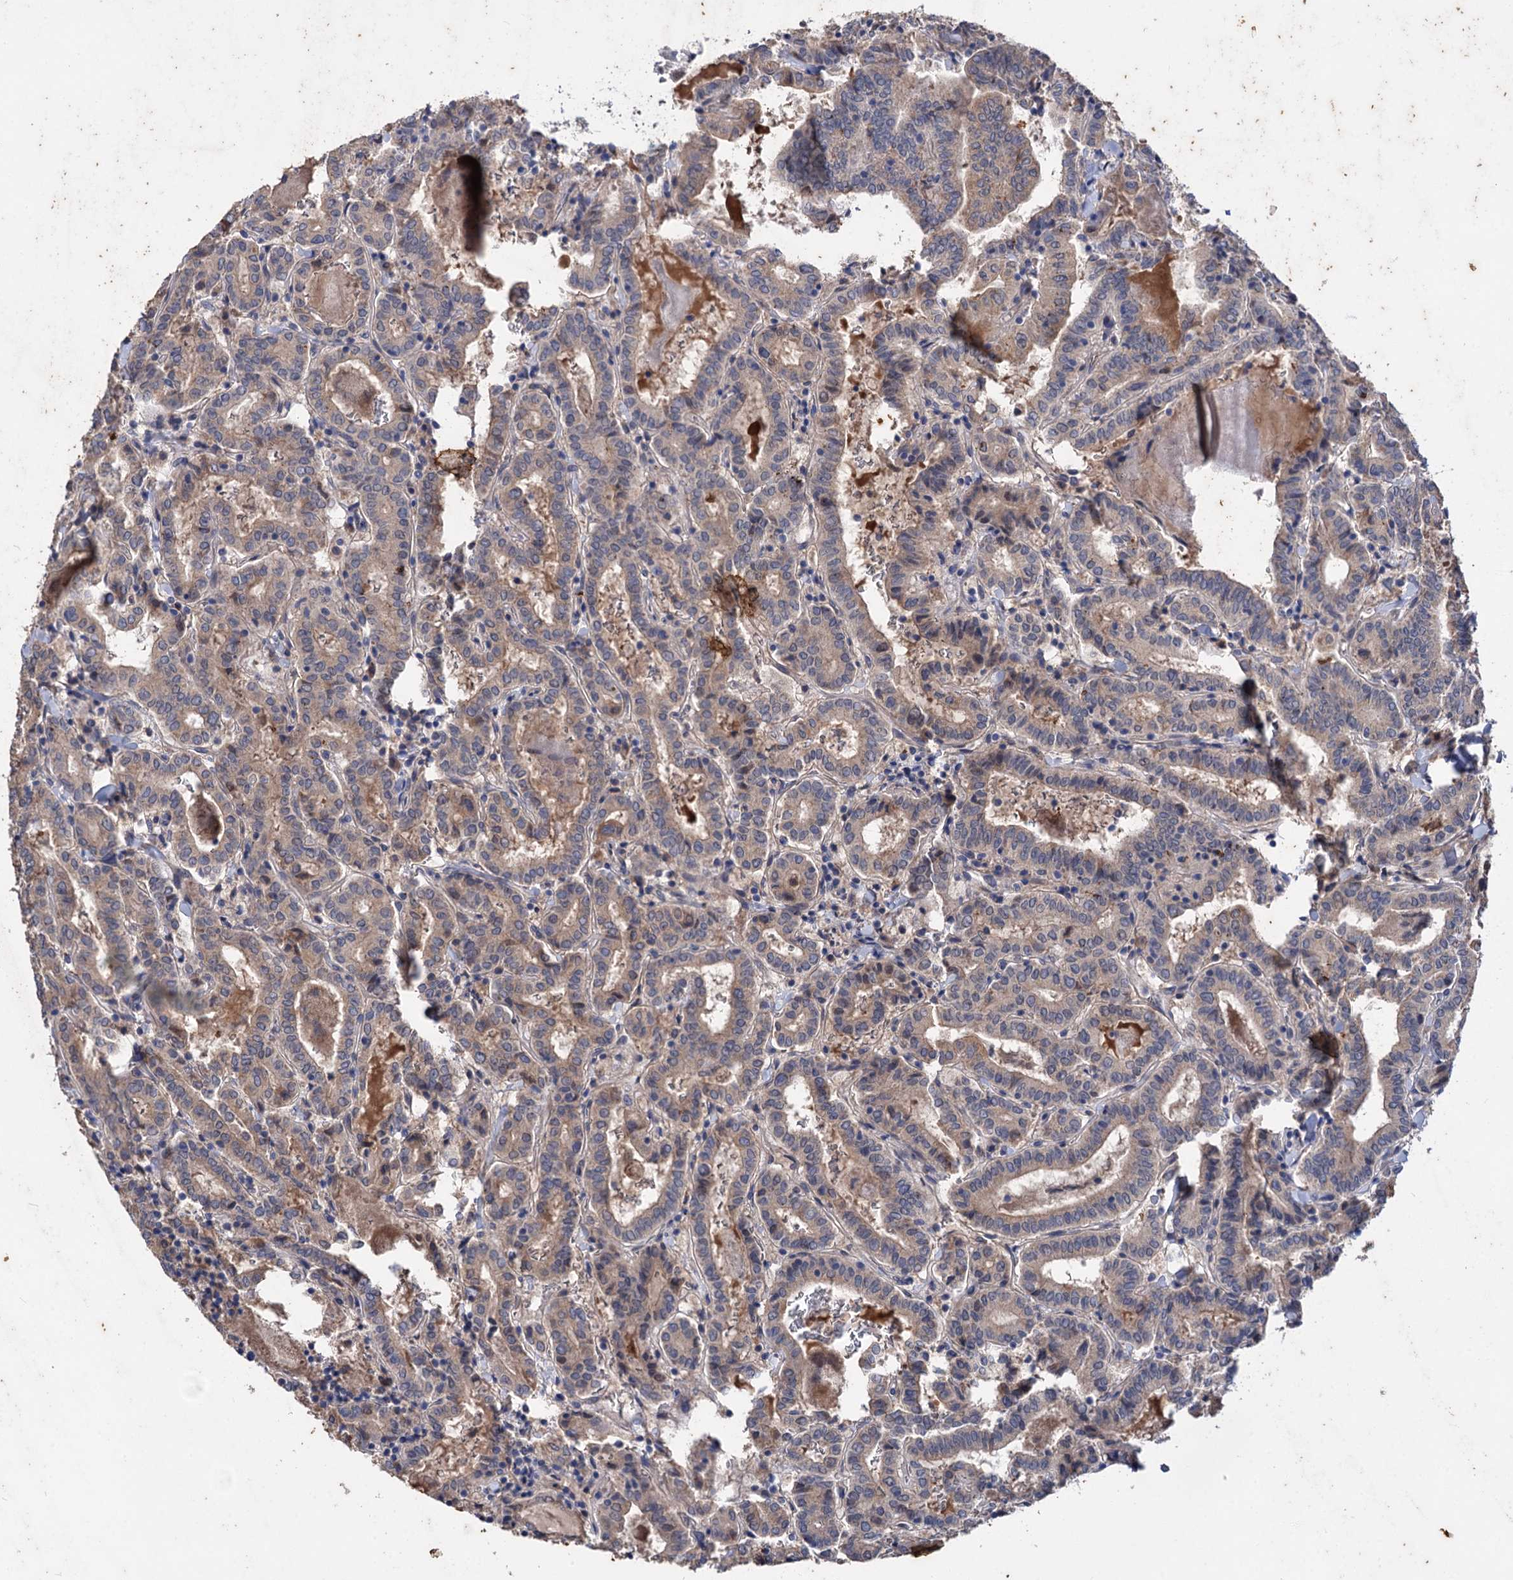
{"staining": {"intensity": "weak", "quantity": "25%-75%", "location": "cytoplasmic/membranous"}, "tissue": "thyroid cancer", "cell_type": "Tumor cells", "image_type": "cancer", "snomed": [{"axis": "morphology", "description": "Papillary adenocarcinoma, NOS"}, {"axis": "topography", "description": "Thyroid gland"}], "caption": "A brown stain labels weak cytoplasmic/membranous staining of a protein in thyroid cancer (papillary adenocarcinoma) tumor cells.", "gene": "CLPB", "patient": {"sex": "female", "age": 72}}